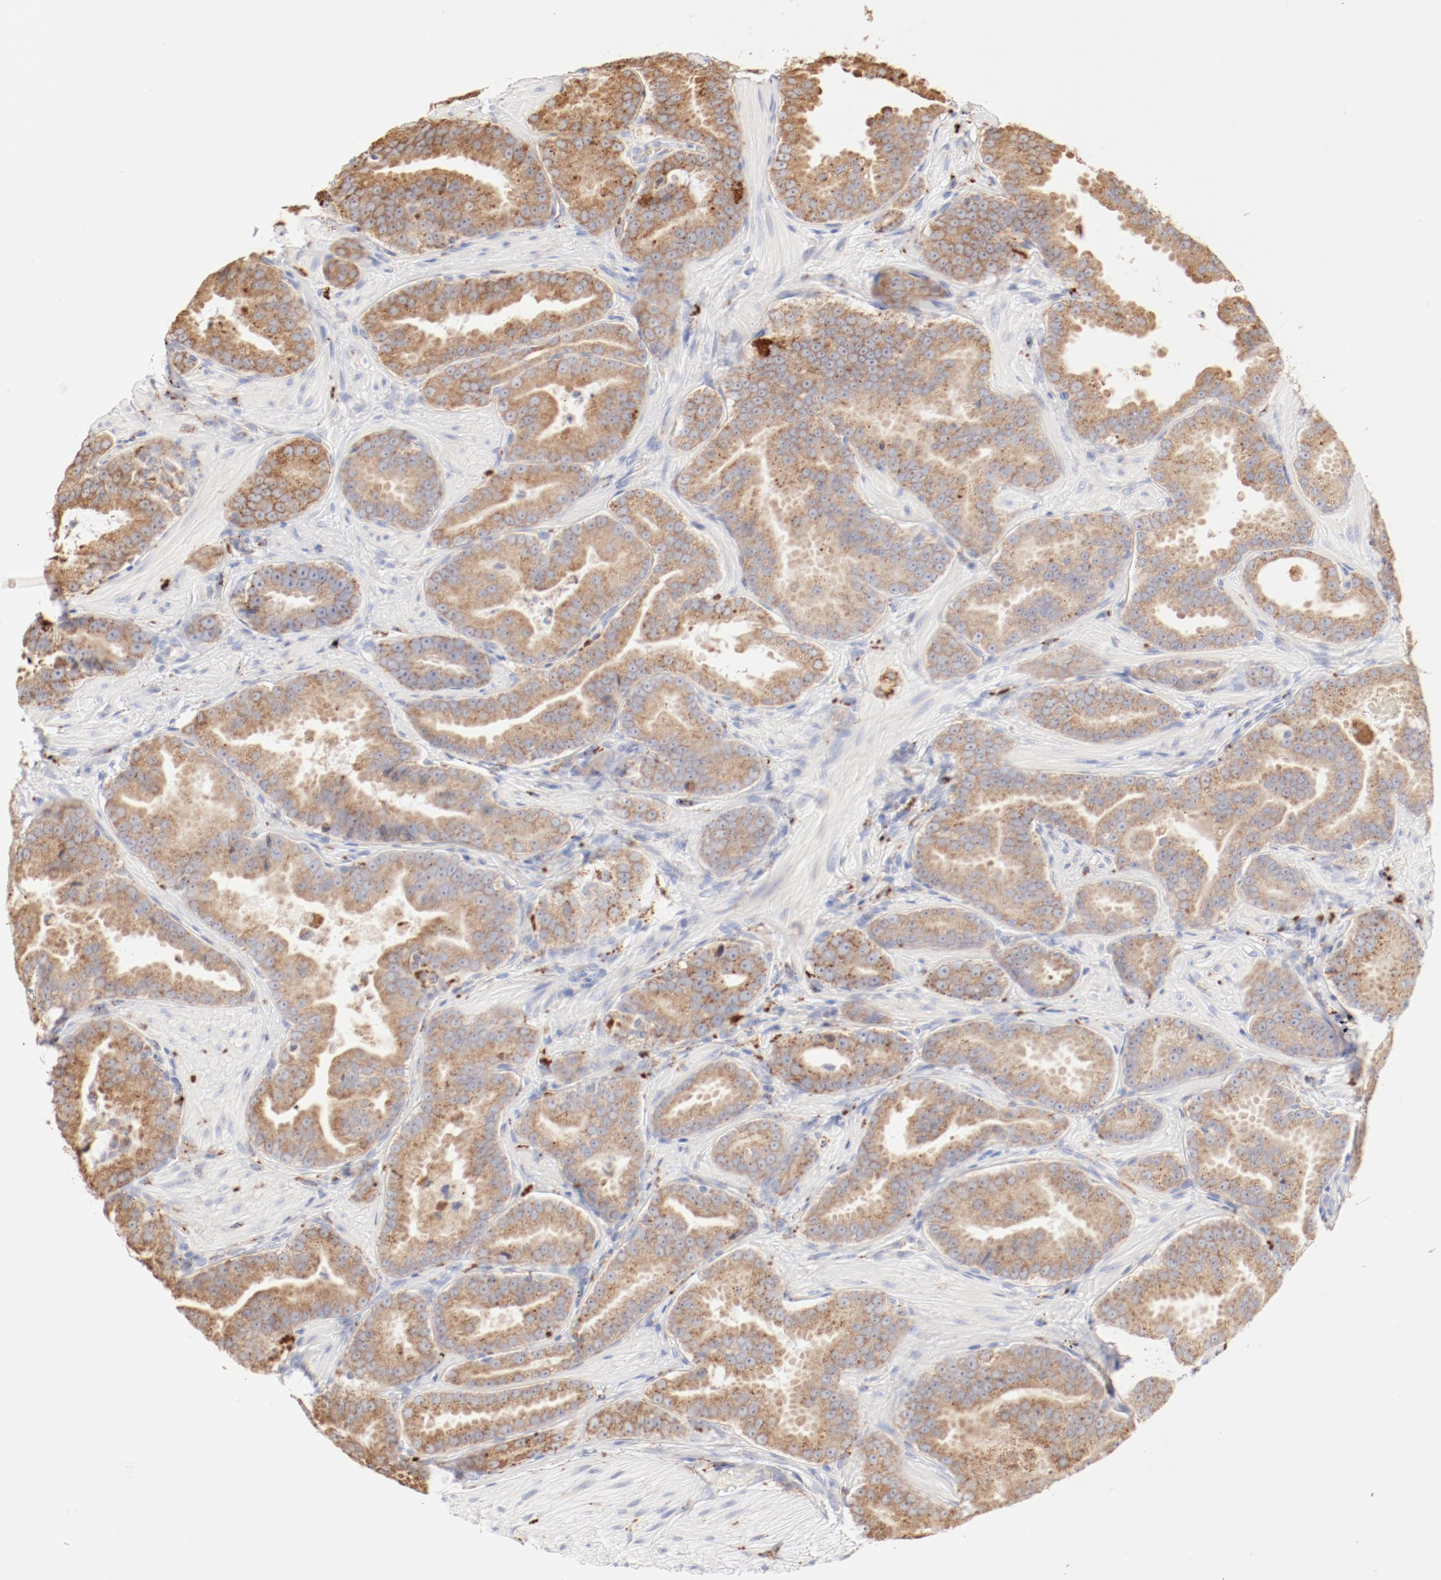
{"staining": {"intensity": "moderate", "quantity": ">75%", "location": "cytoplasmic/membranous"}, "tissue": "prostate cancer", "cell_type": "Tumor cells", "image_type": "cancer", "snomed": [{"axis": "morphology", "description": "Adenocarcinoma, Low grade"}, {"axis": "topography", "description": "Prostate"}], "caption": "Protein expression analysis of human prostate cancer reveals moderate cytoplasmic/membranous positivity in approximately >75% of tumor cells.", "gene": "CTSH", "patient": {"sex": "male", "age": 59}}